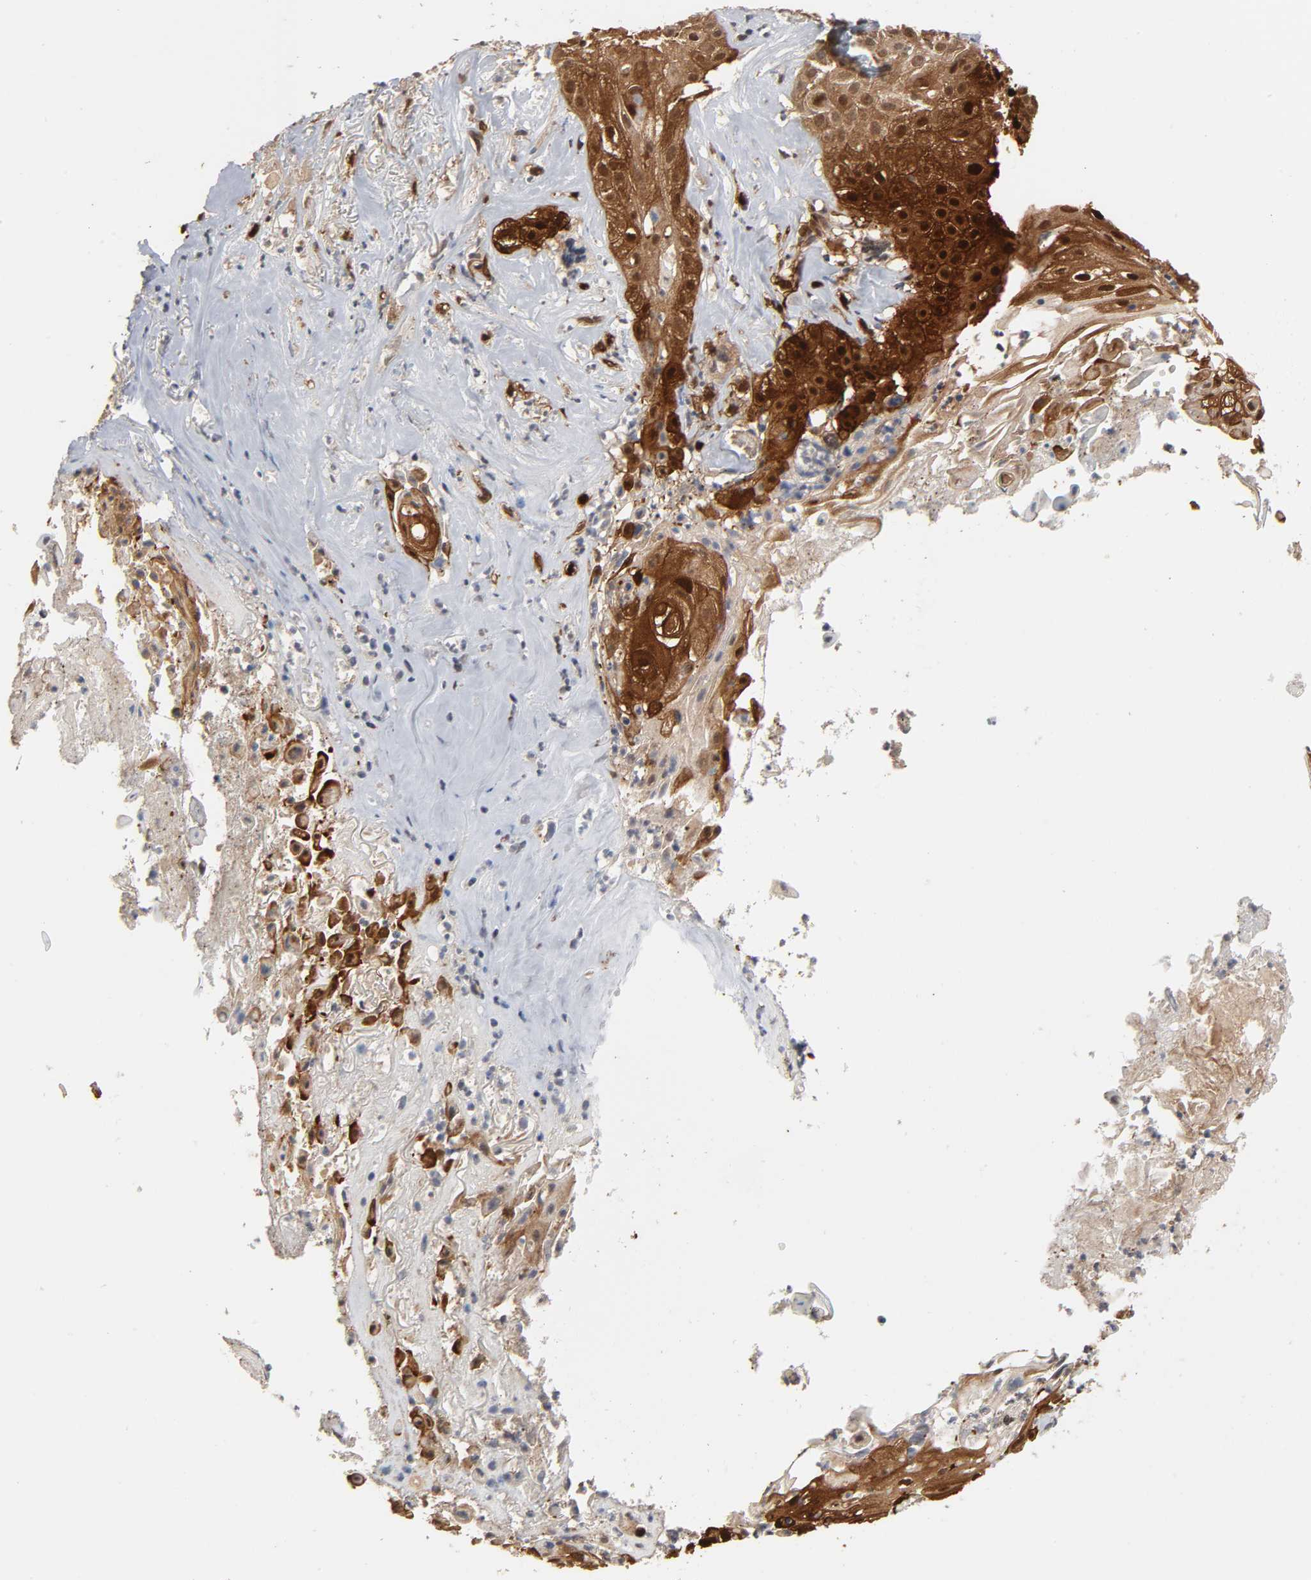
{"staining": {"intensity": "strong", "quantity": ">75%", "location": "cytoplasmic/membranous,nuclear"}, "tissue": "skin cancer", "cell_type": "Tumor cells", "image_type": "cancer", "snomed": [{"axis": "morphology", "description": "Squamous cell carcinoma, NOS"}, {"axis": "topography", "description": "Skin"}], "caption": "Tumor cells demonstrate high levels of strong cytoplasmic/membranous and nuclear expression in about >75% of cells in human squamous cell carcinoma (skin).", "gene": "HTR1E", "patient": {"sex": "male", "age": 65}}